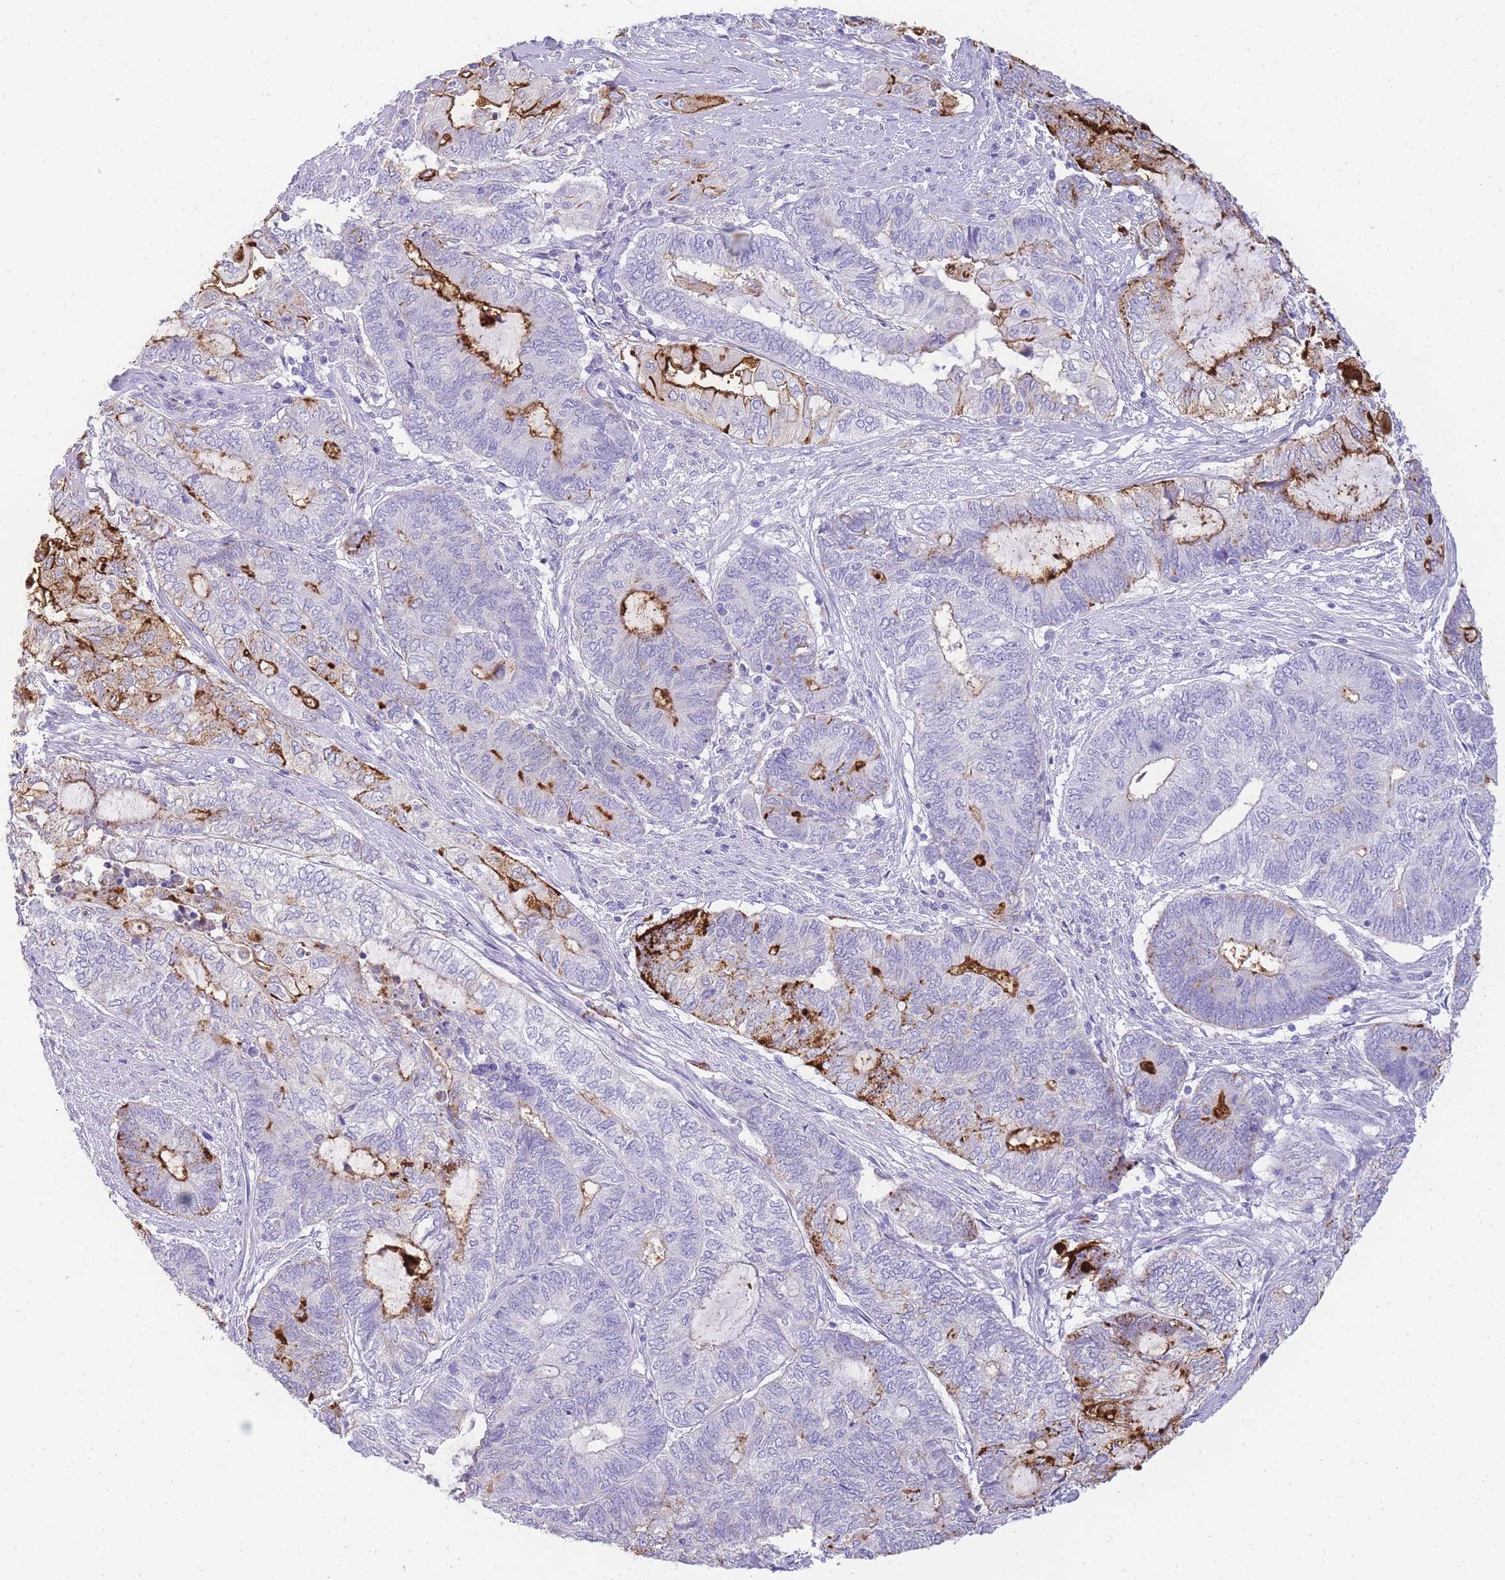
{"staining": {"intensity": "strong", "quantity": "<25%", "location": "cytoplasmic/membranous"}, "tissue": "endometrial cancer", "cell_type": "Tumor cells", "image_type": "cancer", "snomed": [{"axis": "morphology", "description": "Adenocarcinoma, NOS"}, {"axis": "topography", "description": "Uterus"}, {"axis": "topography", "description": "Endometrium"}], "caption": "Adenocarcinoma (endometrial) stained for a protein (brown) shows strong cytoplasmic/membranous positive positivity in about <25% of tumor cells.", "gene": "DPP4", "patient": {"sex": "female", "age": 70}}